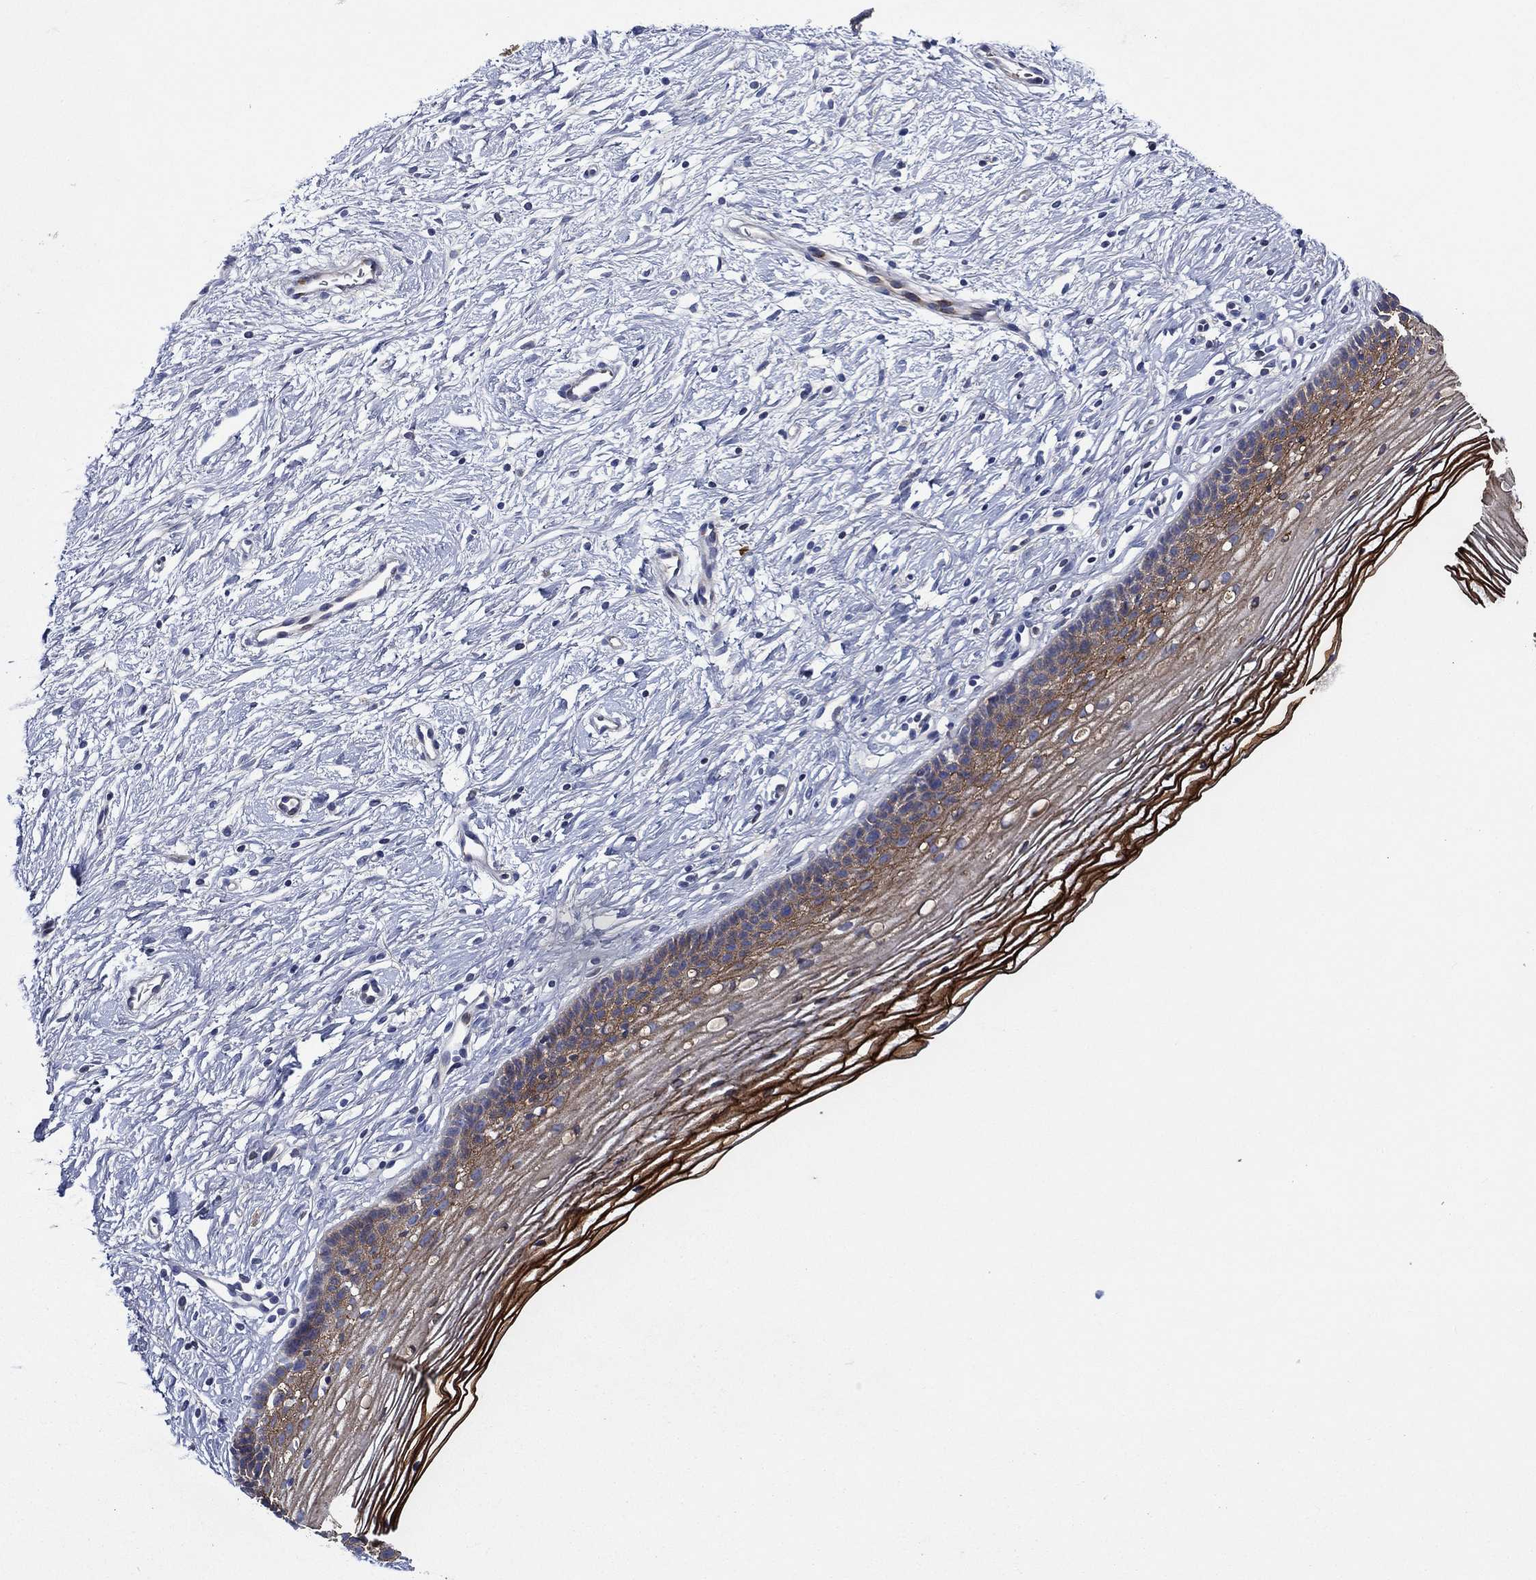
{"staining": {"intensity": "negative", "quantity": "none", "location": "none"}, "tissue": "cervix", "cell_type": "Glandular cells", "image_type": "normal", "snomed": [{"axis": "morphology", "description": "Normal tissue, NOS"}, {"axis": "topography", "description": "Cervix"}], "caption": "DAB immunohistochemical staining of normal human cervix reveals no significant expression in glandular cells.", "gene": "TMPRSS11D", "patient": {"sex": "female", "age": 39}}